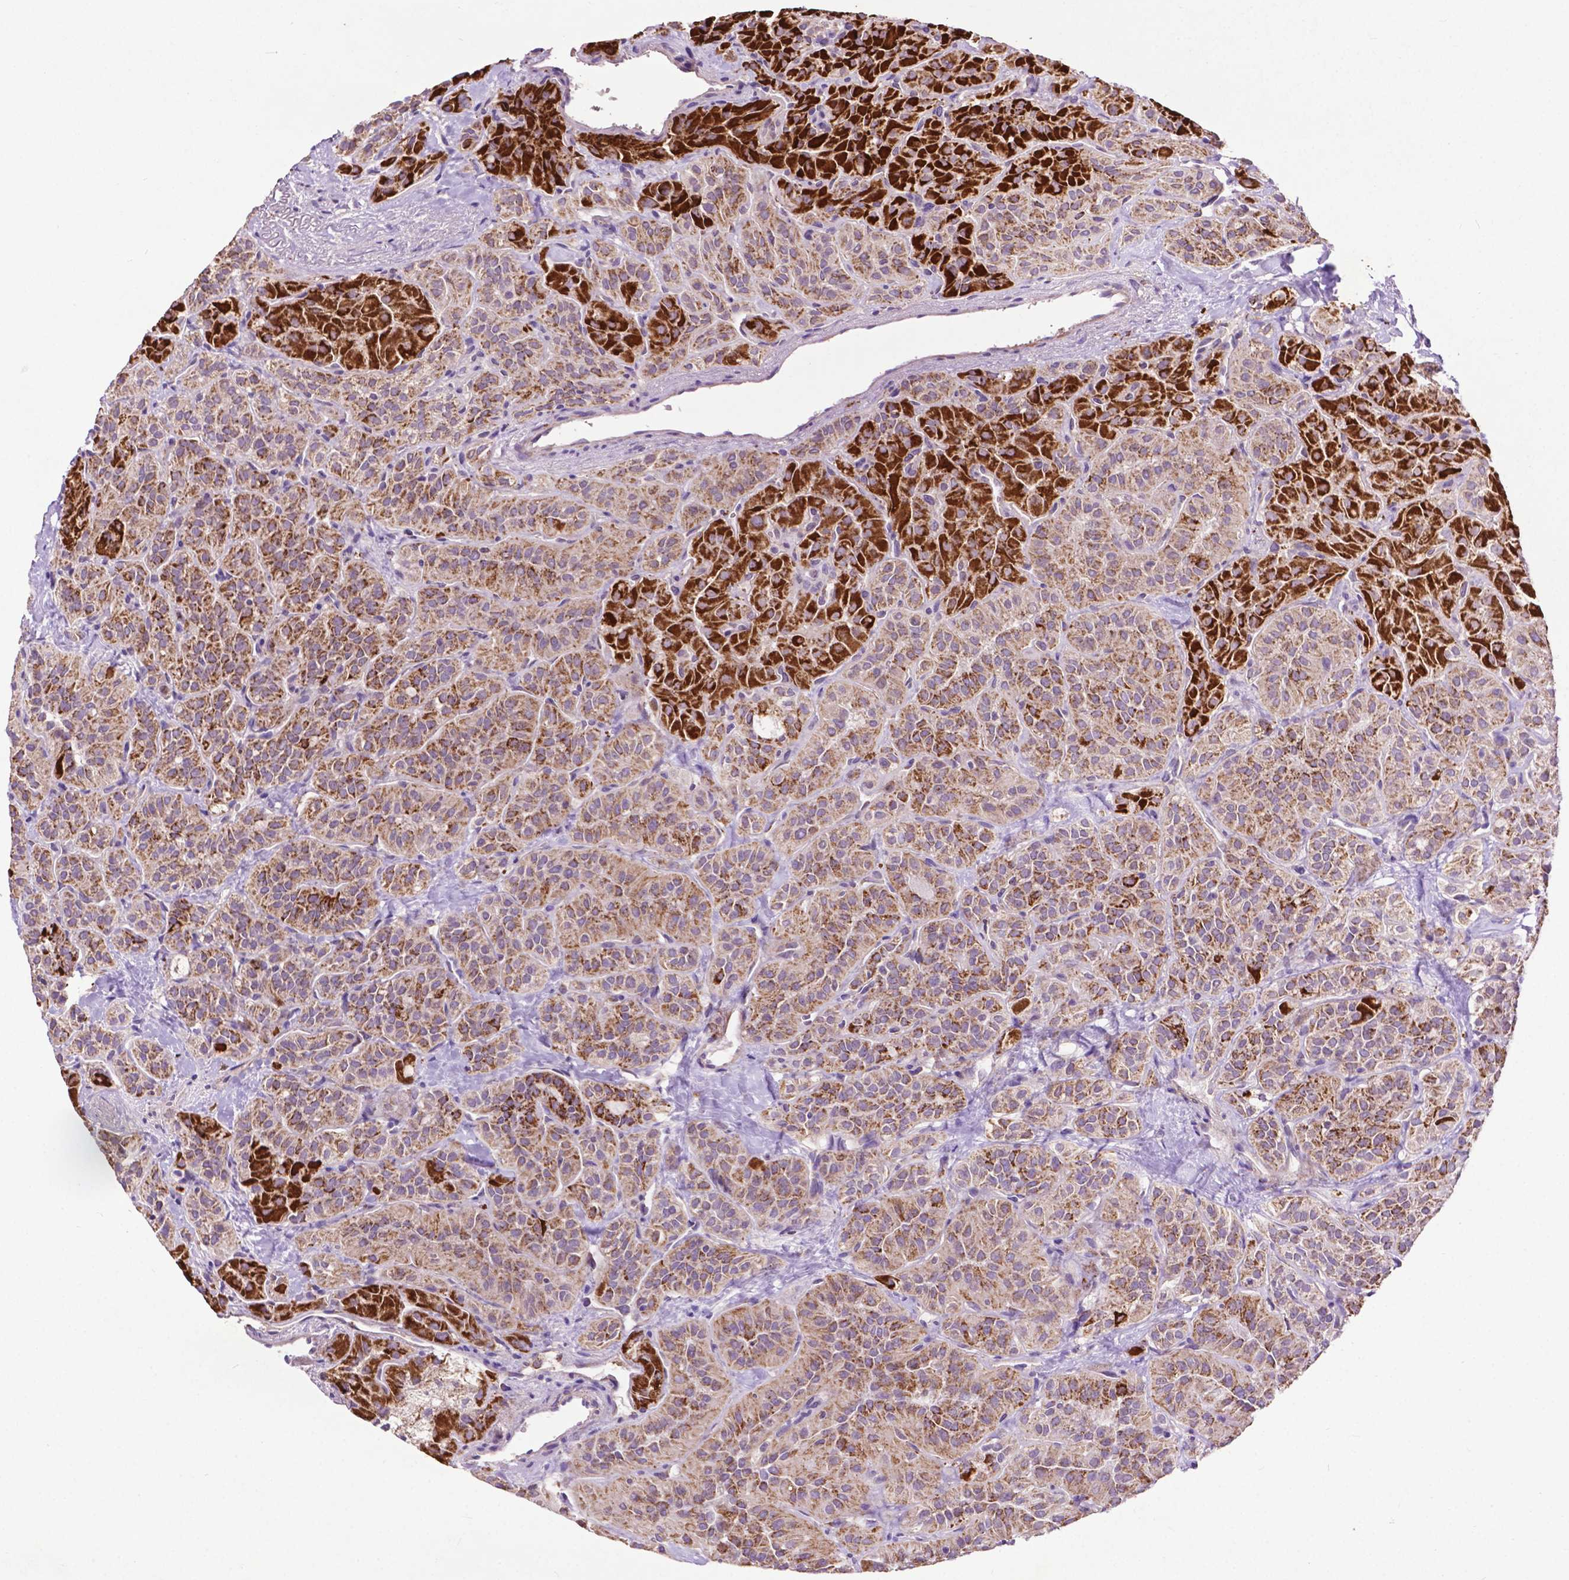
{"staining": {"intensity": "strong", "quantity": "25%-75%", "location": "cytoplasmic/membranous"}, "tissue": "thyroid cancer", "cell_type": "Tumor cells", "image_type": "cancer", "snomed": [{"axis": "morphology", "description": "Papillary adenocarcinoma, NOS"}, {"axis": "topography", "description": "Thyroid gland"}], "caption": "Immunohistochemical staining of human thyroid papillary adenocarcinoma displays high levels of strong cytoplasmic/membranous protein positivity in approximately 25%-75% of tumor cells. (Brightfield microscopy of DAB IHC at high magnification).", "gene": "THEGL", "patient": {"sex": "female", "age": 45}}